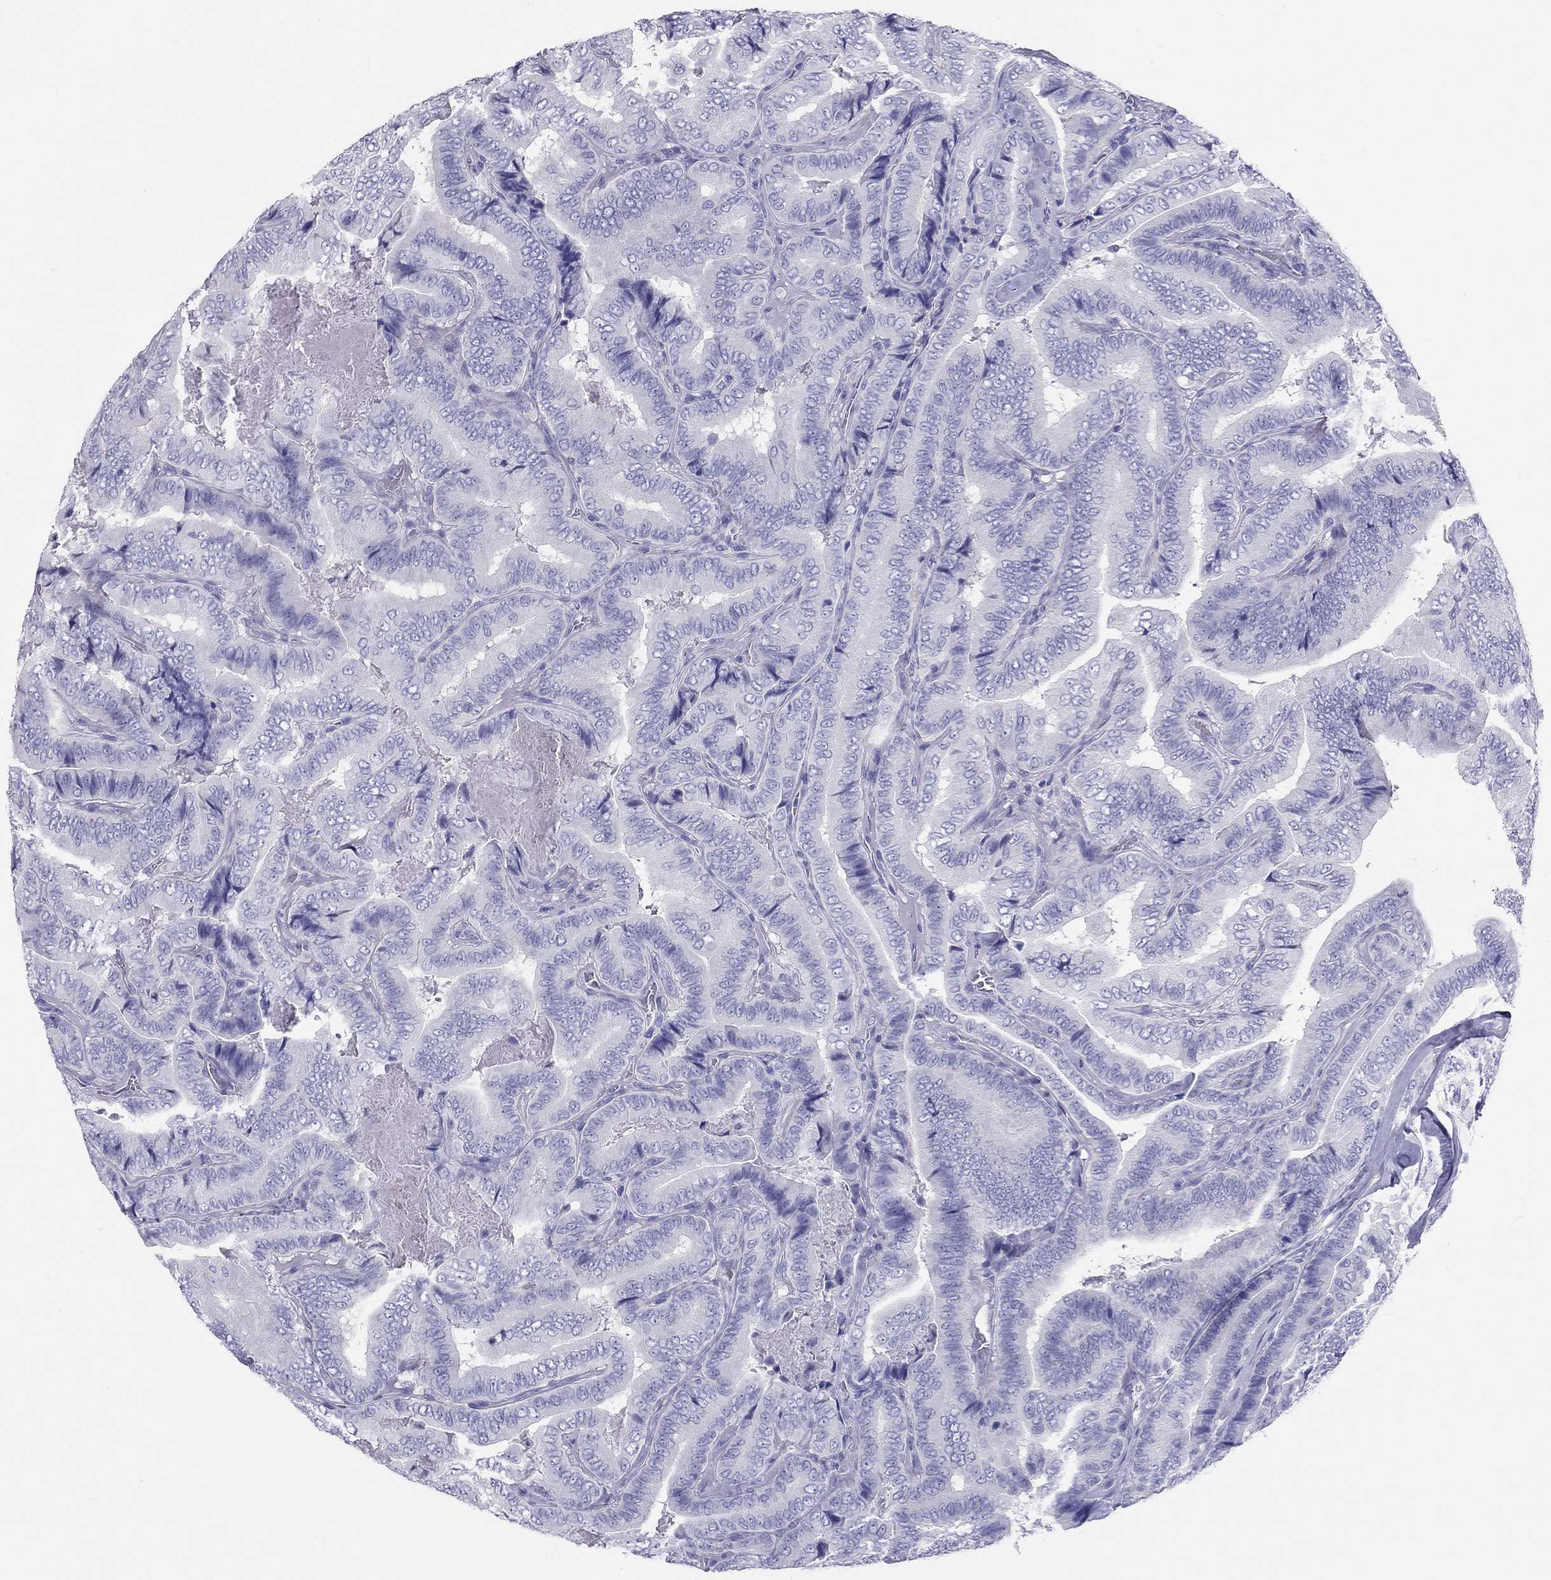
{"staining": {"intensity": "negative", "quantity": "none", "location": "none"}, "tissue": "thyroid cancer", "cell_type": "Tumor cells", "image_type": "cancer", "snomed": [{"axis": "morphology", "description": "Papillary adenocarcinoma, NOS"}, {"axis": "topography", "description": "Thyroid gland"}], "caption": "This is an immunohistochemistry (IHC) histopathology image of human papillary adenocarcinoma (thyroid). There is no staining in tumor cells.", "gene": "PSMB11", "patient": {"sex": "male", "age": 61}}